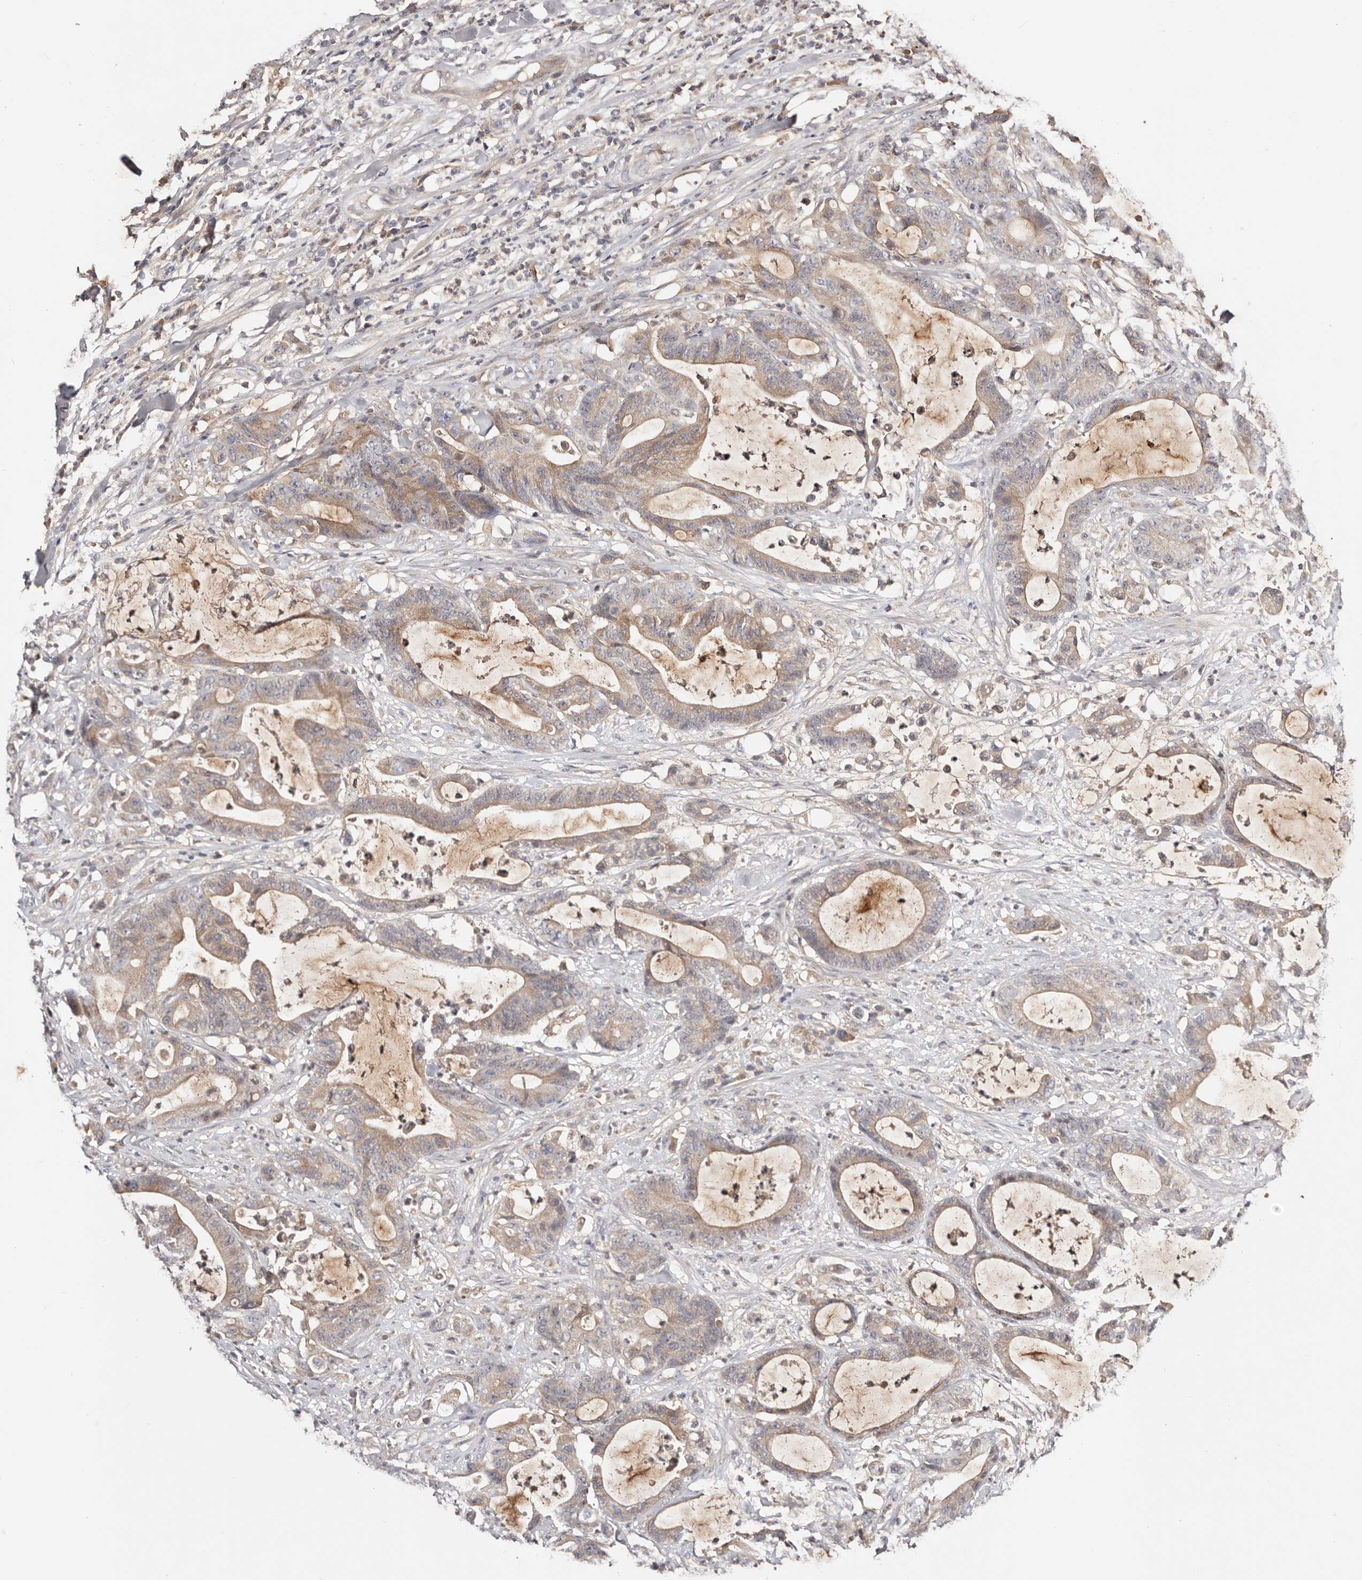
{"staining": {"intensity": "weak", "quantity": ">75%", "location": "cytoplasmic/membranous"}, "tissue": "colorectal cancer", "cell_type": "Tumor cells", "image_type": "cancer", "snomed": [{"axis": "morphology", "description": "Adenocarcinoma, NOS"}, {"axis": "topography", "description": "Colon"}], "caption": "Colorectal cancer (adenocarcinoma) was stained to show a protein in brown. There is low levels of weak cytoplasmic/membranous expression in about >75% of tumor cells.", "gene": "PKIB", "patient": {"sex": "female", "age": 84}}